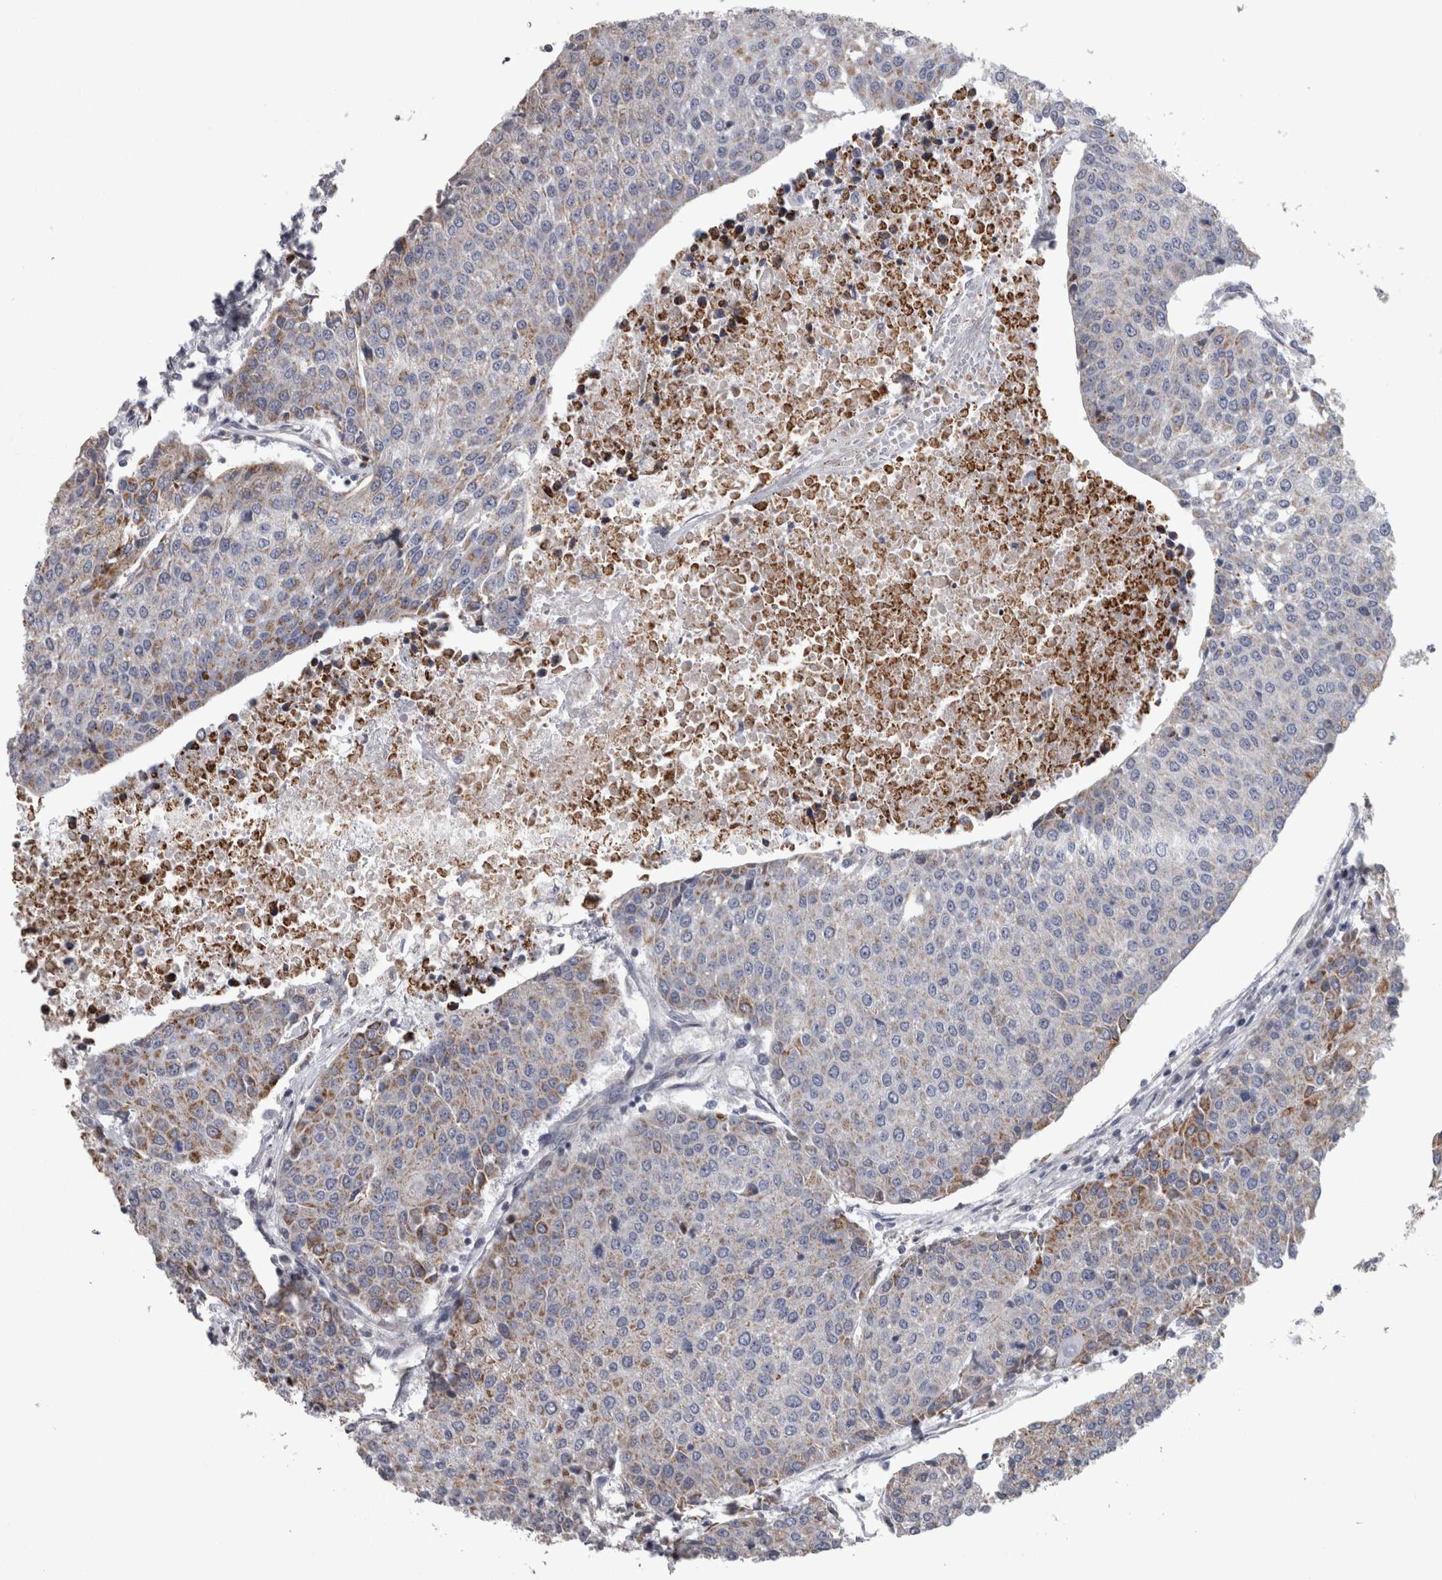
{"staining": {"intensity": "moderate", "quantity": "25%-75%", "location": "cytoplasmic/membranous"}, "tissue": "urothelial cancer", "cell_type": "Tumor cells", "image_type": "cancer", "snomed": [{"axis": "morphology", "description": "Urothelial carcinoma, High grade"}, {"axis": "topography", "description": "Urinary bladder"}], "caption": "Moderate cytoplasmic/membranous protein staining is appreciated in about 25%-75% of tumor cells in urothelial carcinoma (high-grade).", "gene": "DBT", "patient": {"sex": "female", "age": 85}}